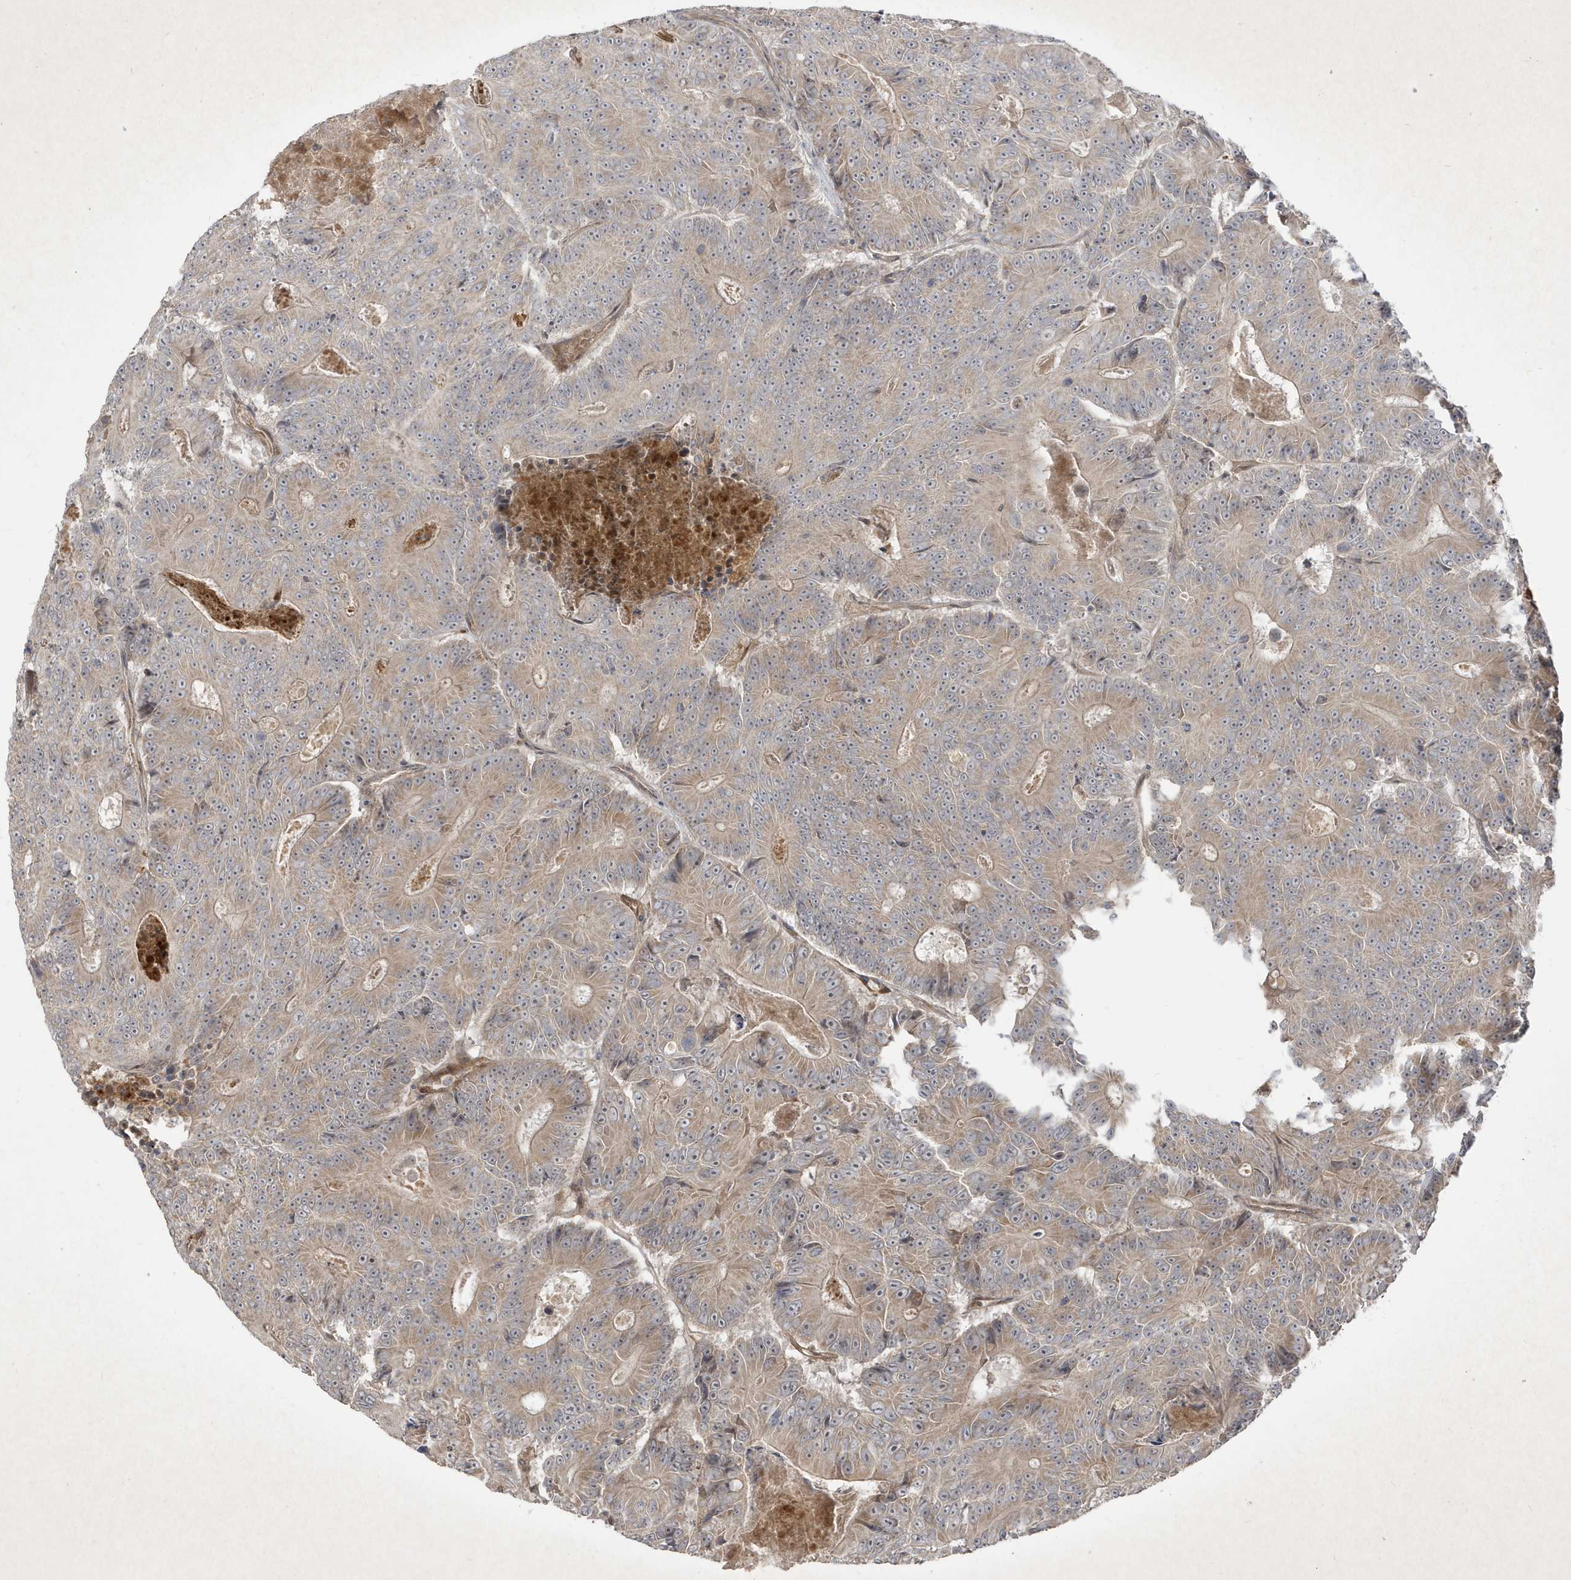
{"staining": {"intensity": "weak", "quantity": ">75%", "location": "cytoplasmic/membranous"}, "tissue": "colorectal cancer", "cell_type": "Tumor cells", "image_type": "cancer", "snomed": [{"axis": "morphology", "description": "Adenocarcinoma, NOS"}, {"axis": "topography", "description": "Colon"}], "caption": "An image showing weak cytoplasmic/membranous staining in about >75% of tumor cells in adenocarcinoma (colorectal), as visualized by brown immunohistochemical staining.", "gene": "FAM83C", "patient": {"sex": "male", "age": 83}}